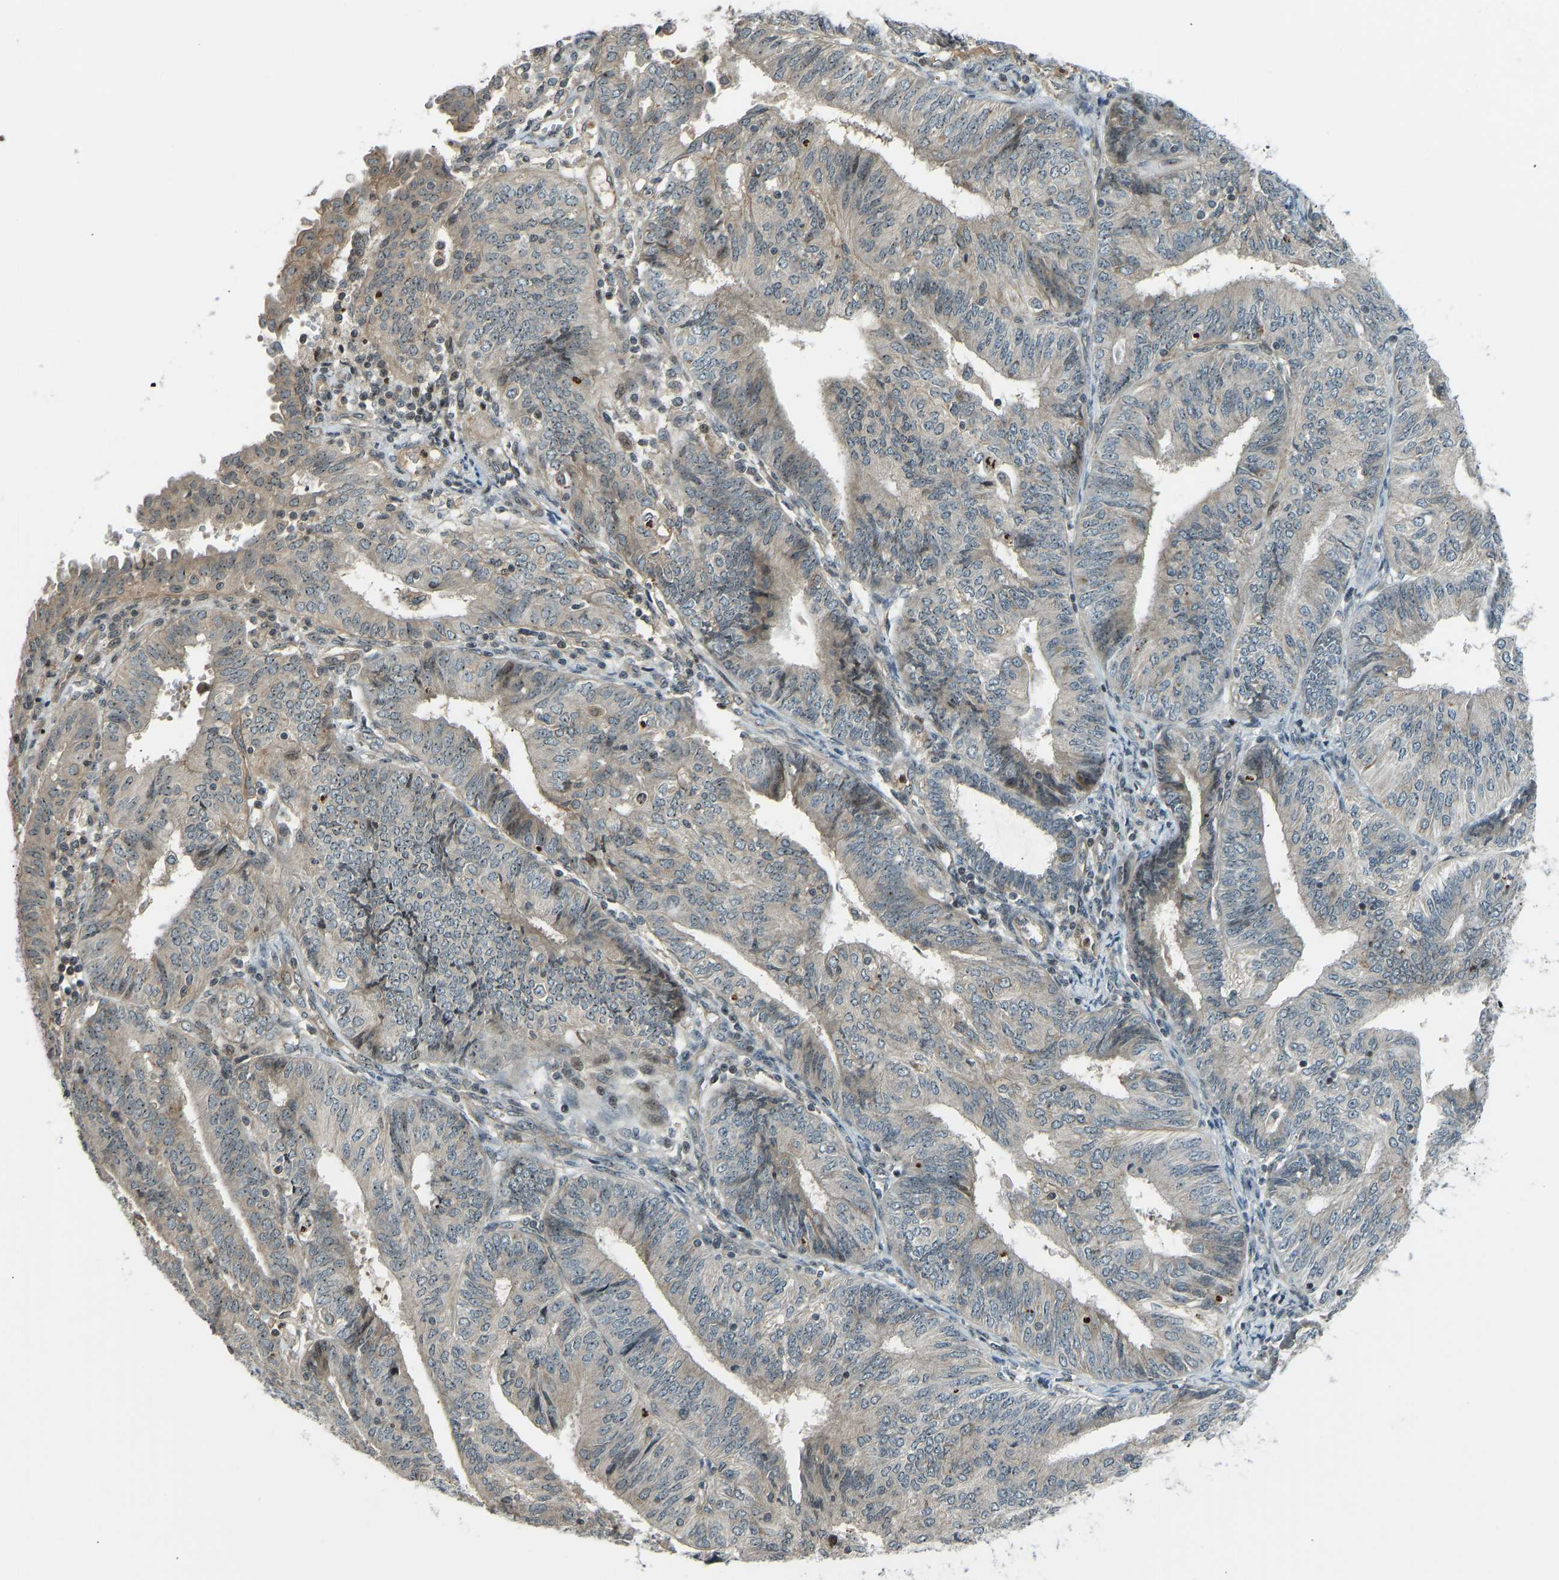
{"staining": {"intensity": "weak", "quantity": "25%-75%", "location": "cytoplasmic/membranous"}, "tissue": "endometrial cancer", "cell_type": "Tumor cells", "image_type": "cancer", "snomed": [{"axis": "morphology", "description": "Adenocarcinoma, NOS"}, {"axis": "topography", "description": "Endometrium"}], "caption": "Endometrial cancer (adenocarcinoma) was stained to show a protein in brown. There is low levels of weak cytoplasmic/membranous expression in approximately 25%-75% of tumor cells. (IHC, brightfield microscopy, high magnification).", "gene": "SVOPL", "patient": {"sex": "female", "age": 58}}